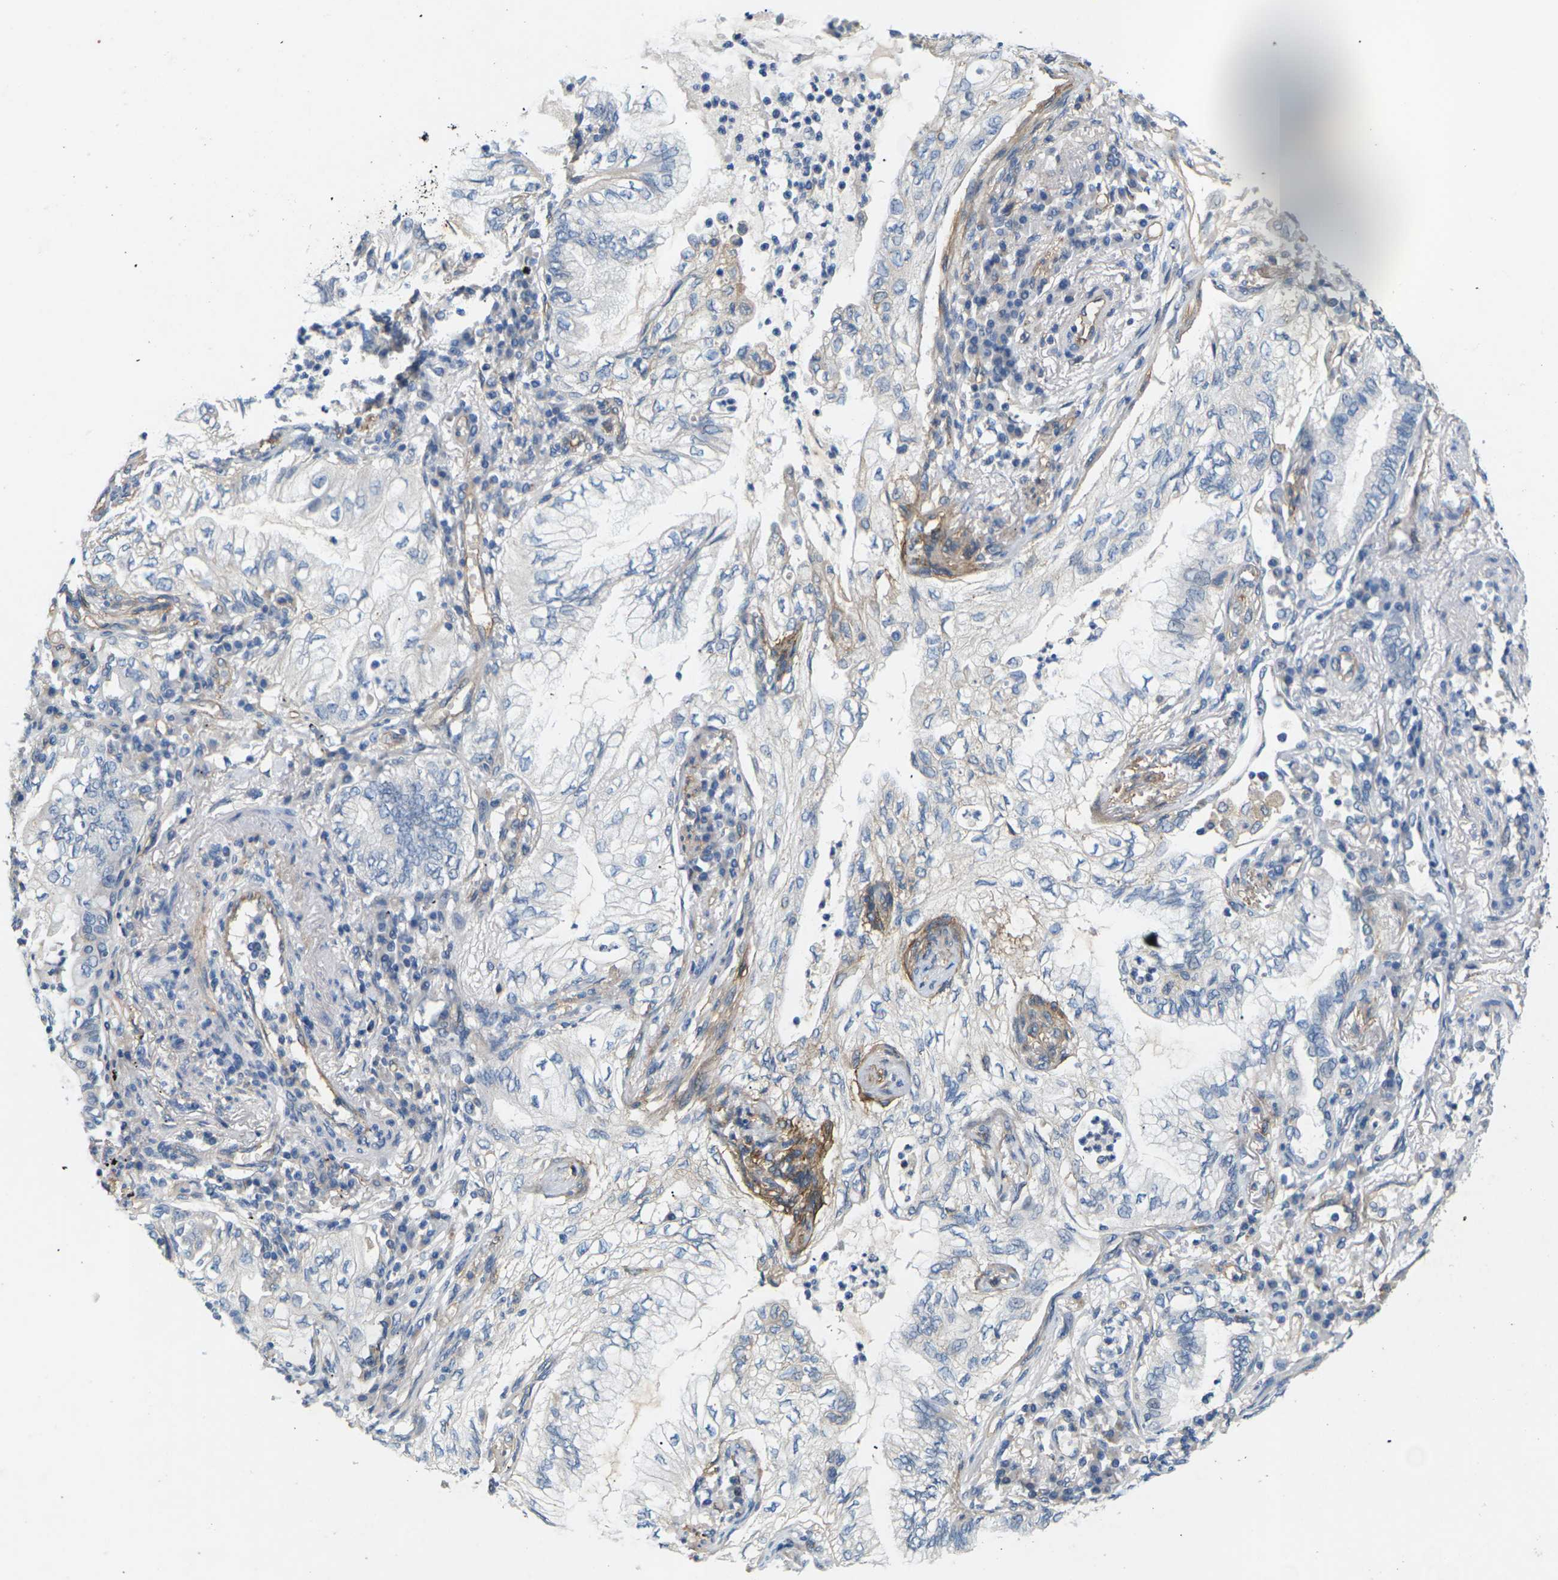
{"staining": {"intensity": "negative", "quantity": "none", "location": "none"}, "tissue": "lung cancer", "cell_type": "Tumor cells", "image_type": "cancer", "snomed": [{"axis": "morphology", "description": "Normal tissue, NOS"}, {"axis": "morphology", "description": "Adenocarcinoma, NOS"}, {"axis": "topography", "description": "Bronchus"}, {"axis": "topography", "description": "Lung"}], "caption": "Protein analysis of lung cancer exhibits no significant staining in tumor cells.", "gene": "ITGA5", "patient": {"sex": "female", "age": 70}}